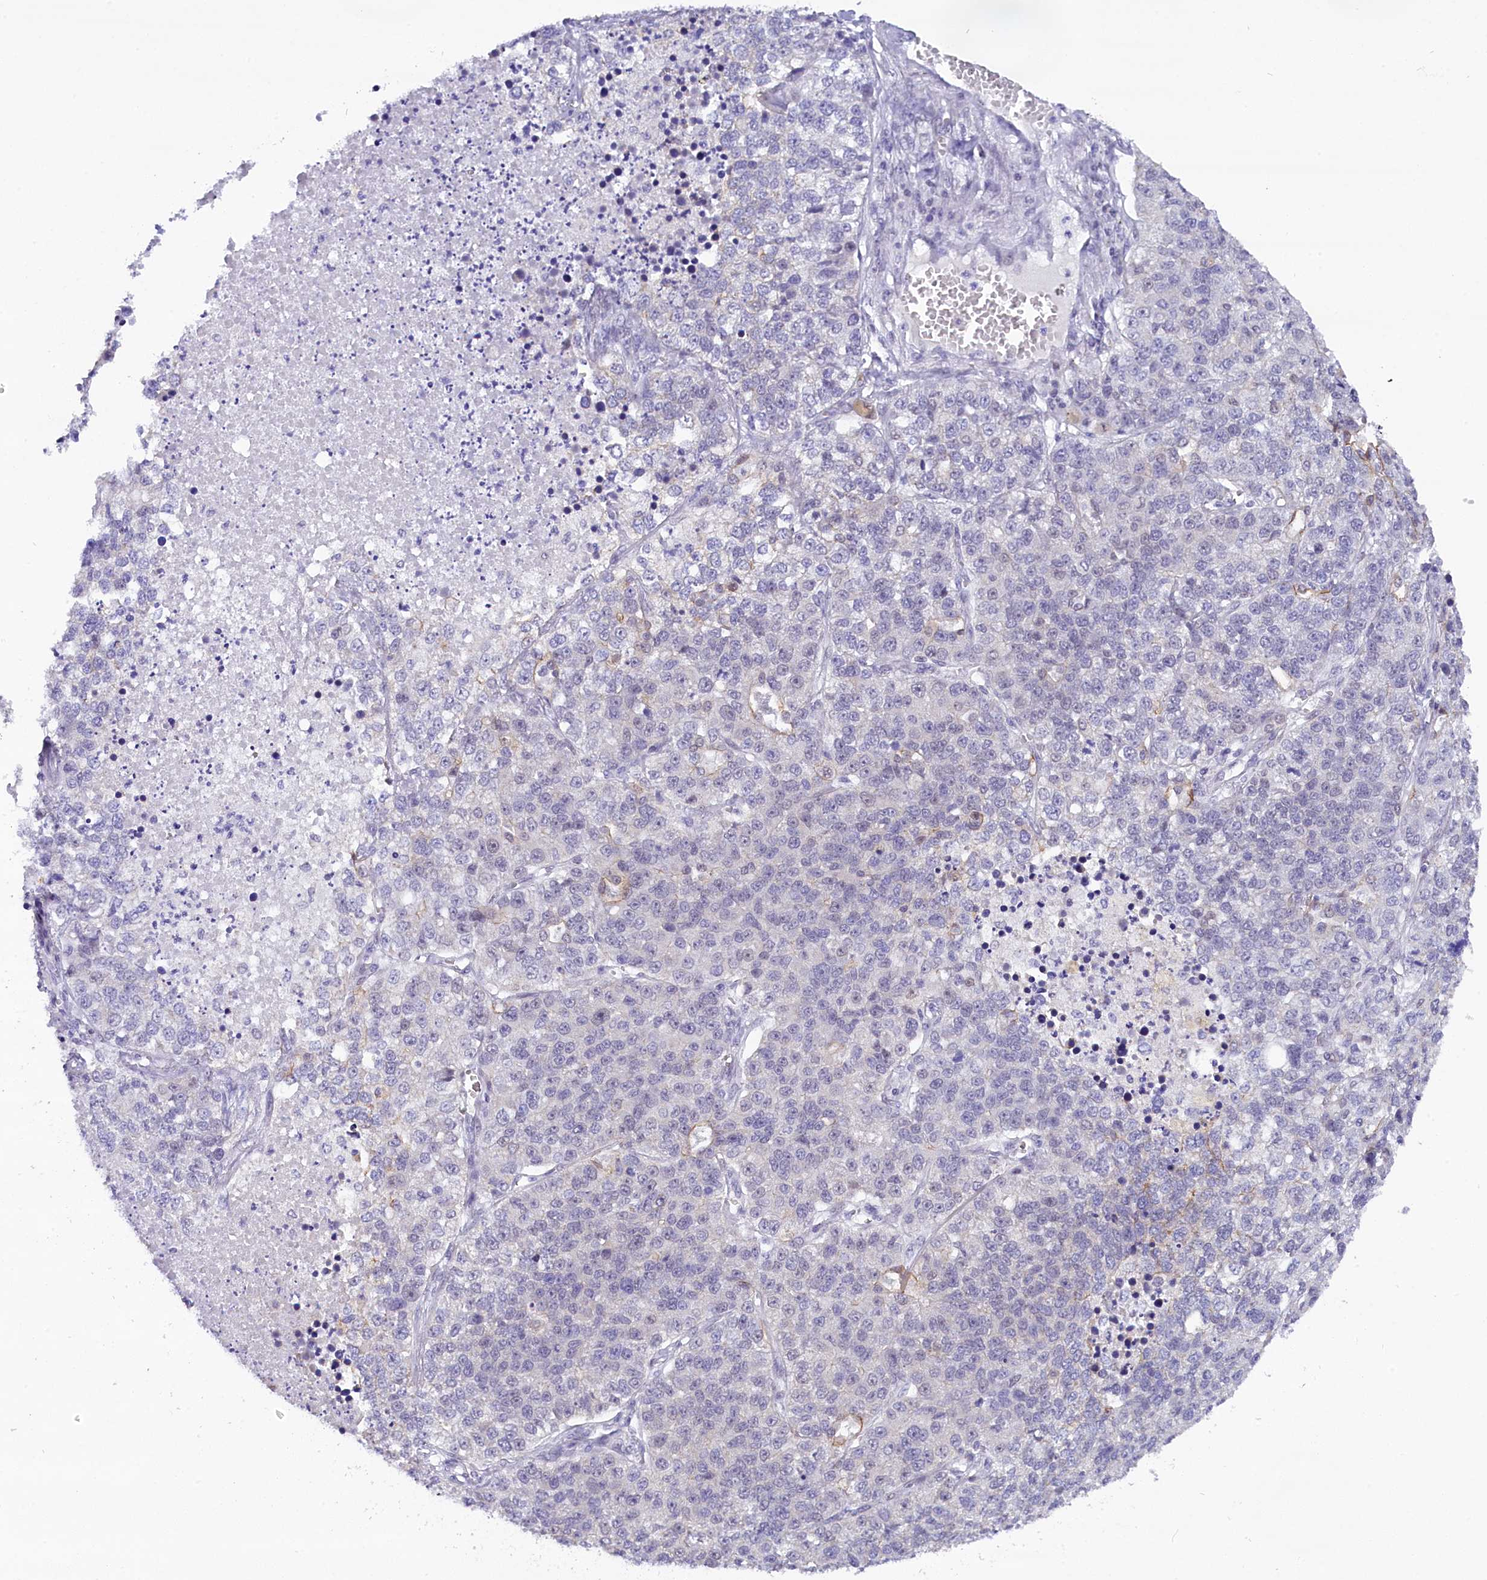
{"staining": {"intensity": "negative", "quantity": "none", "location": "none"}, "tissue": "lung cancer", "cell_type": "Tumor cells", "image_type": "cancer", "snomed": [{"axis": "morphology", "description": "Adenocarcinoma, NOS"}, {"axis": "topography", "description": "Lung"}], "caption": "This is a photomicrograph of IHC staining of adenocarcinoma (lung), which shows no expression in tumor cells. The staining is performed using DAB (3,3'-diaminobenzidine) brown chromogen with nuclei counter-stained in using hematoxylin.", "gene": "OSGEP", "patient": {"sex": "male", "age": 49}}